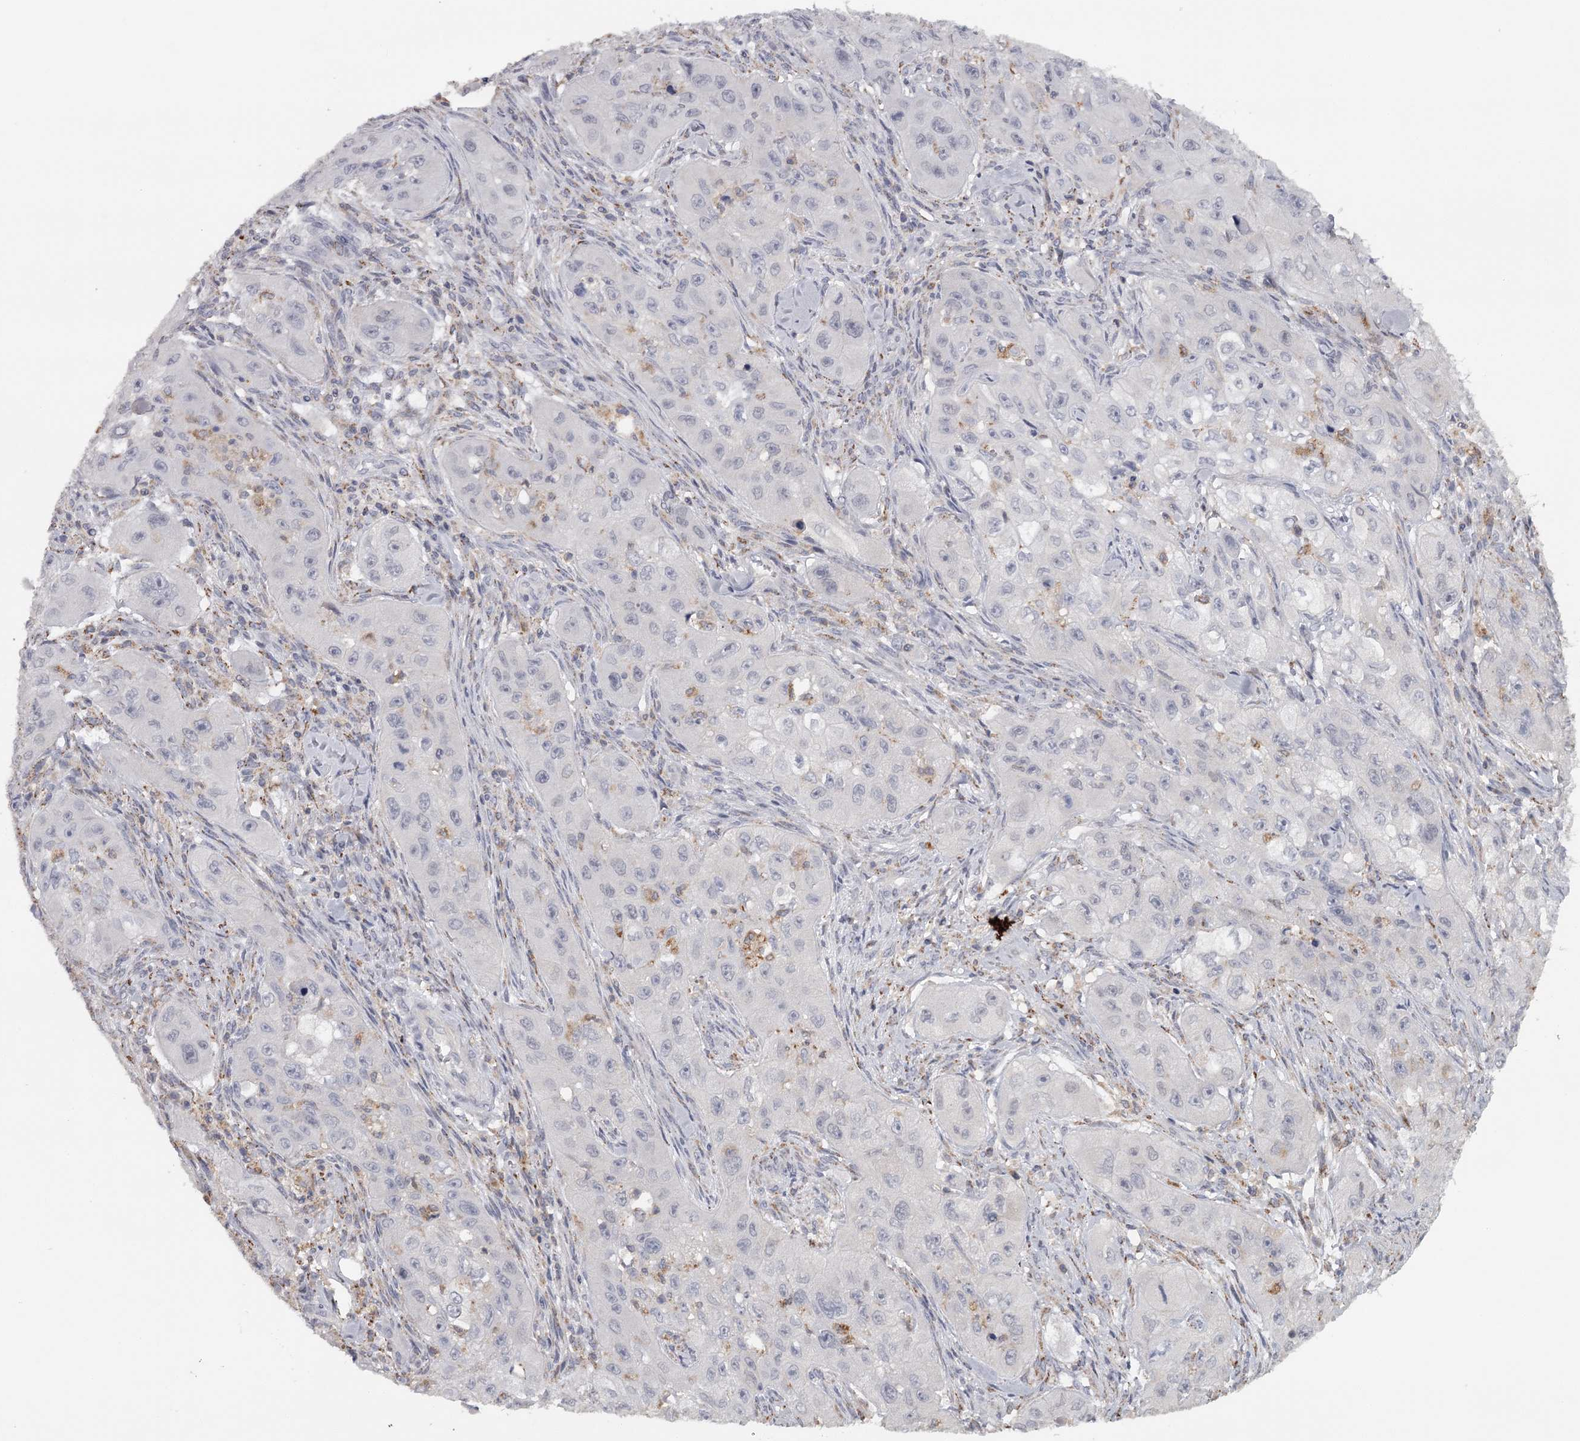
{"staining": {"intensity": "negative", "quantity": "none", "location": "none"}, "tissue": "skin cancer", "cell_type": "Tumor cells", "image_type": "cancer", "snomed": [{"axis": "morphology", "description": "Squamous cell carcinoma, NOS"}, {"axis": "topography", "description": "Skin"}, {"axis": "topography", "description": "Subcutis"}], "caption": "Immunohistochemistry image of neoplastic tissue: squamous cell carcinoma (skin) stained with DAB displays no significant protein positivity in tumor cells. (Brightfield microscopy of DAB (3,3'-diaminobenzidine) IHC at high magnification).", "gene": "FAXC", "patient": {"sex": "male", "age": 73}}